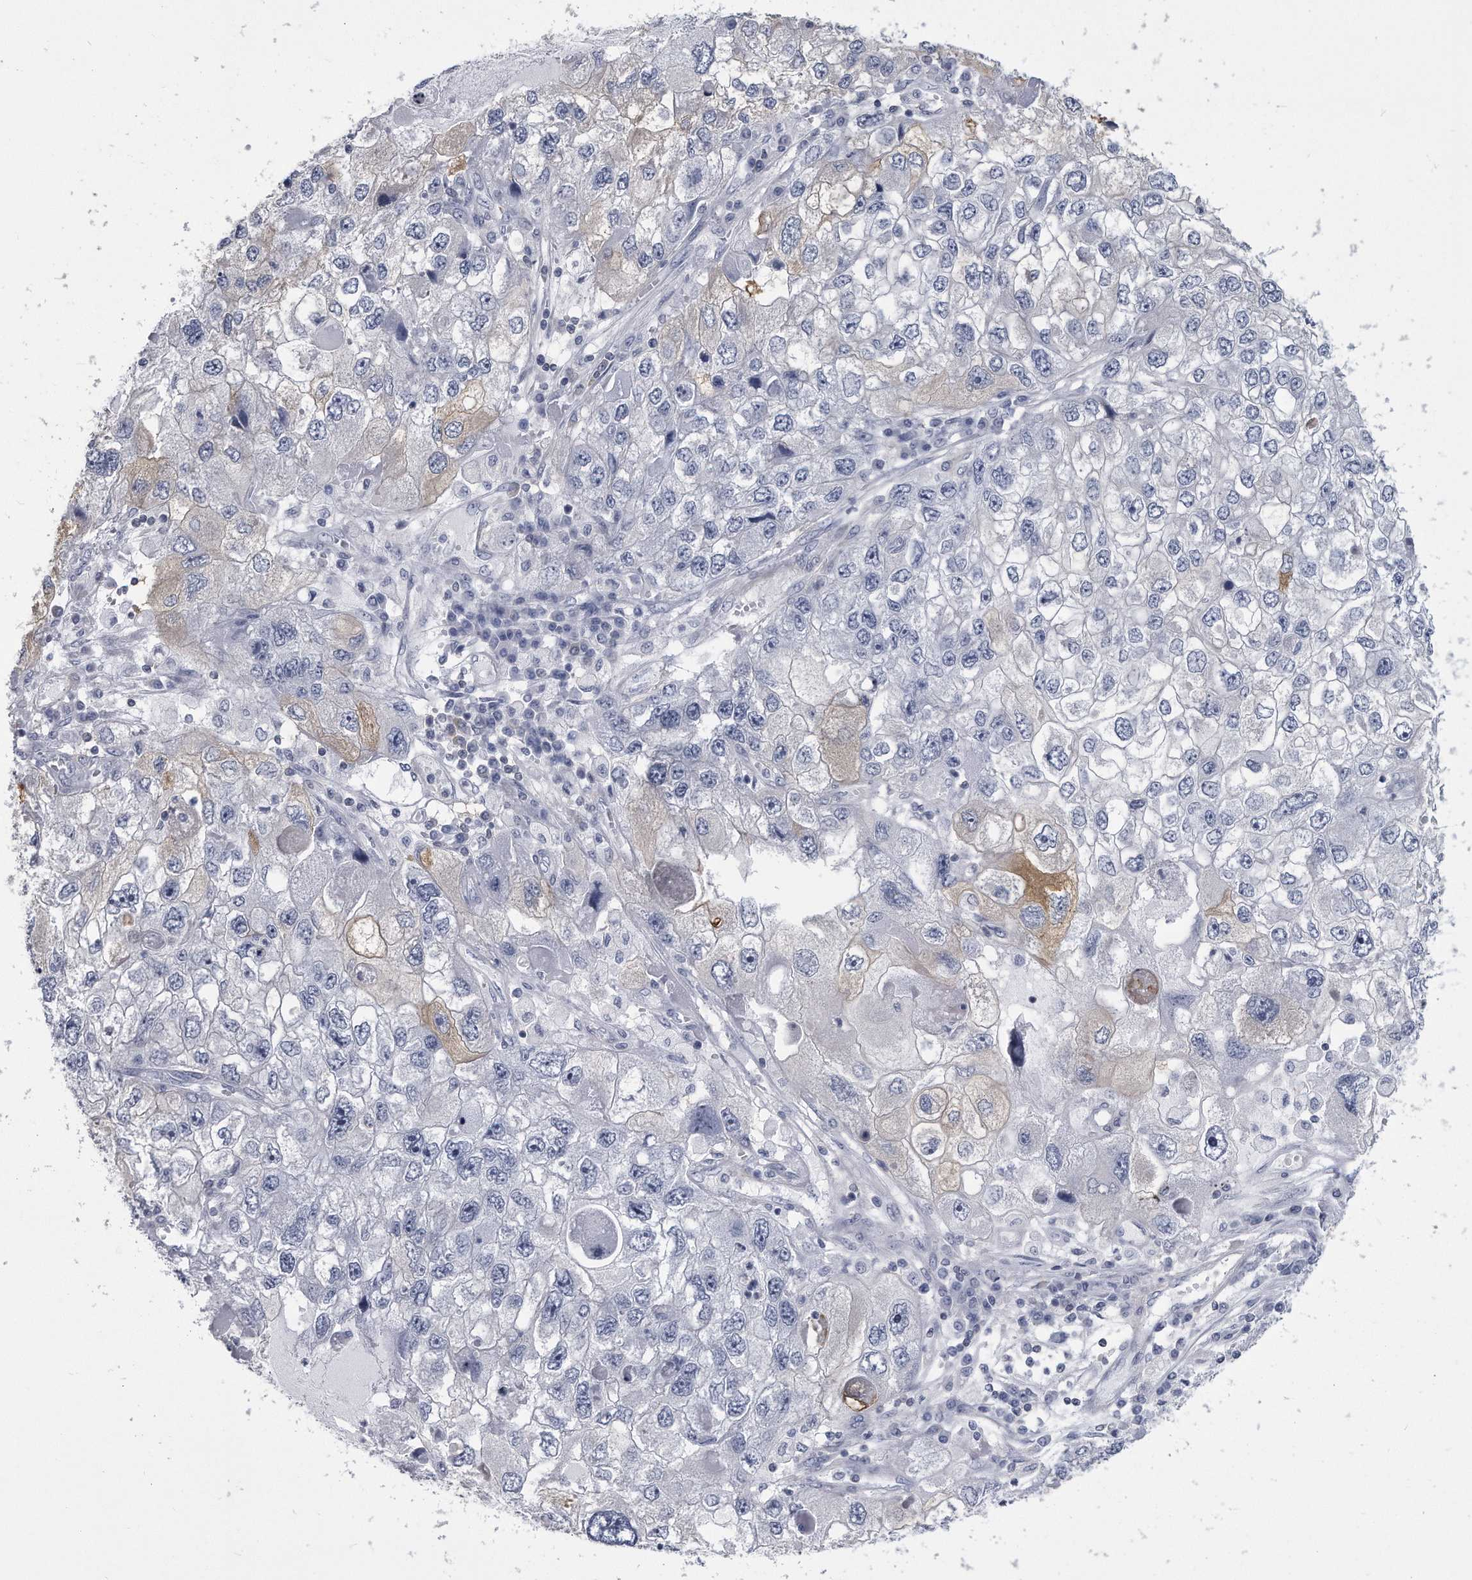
{"staining": {"intensity": "weak", "quantity": "<25%", "location": "cytoplasmic/membranous"}, "tissue": "endometrial cancer", "cell_type": "Tumor cells", "image_type": "cancer", "snomed": [{"axis": "morphology", "description": "Adenocarcinoma, NOS"}, {"axis": "topography", "description": "Endometrium"}], "caption": "DAB (3,3'-diaminobenzidine) immunohistochemical staining of human endometrial cancer displays no significant staining in tumor cells.", "gene": "PYGB", "patient": {"sex": "female", "age": 49}}